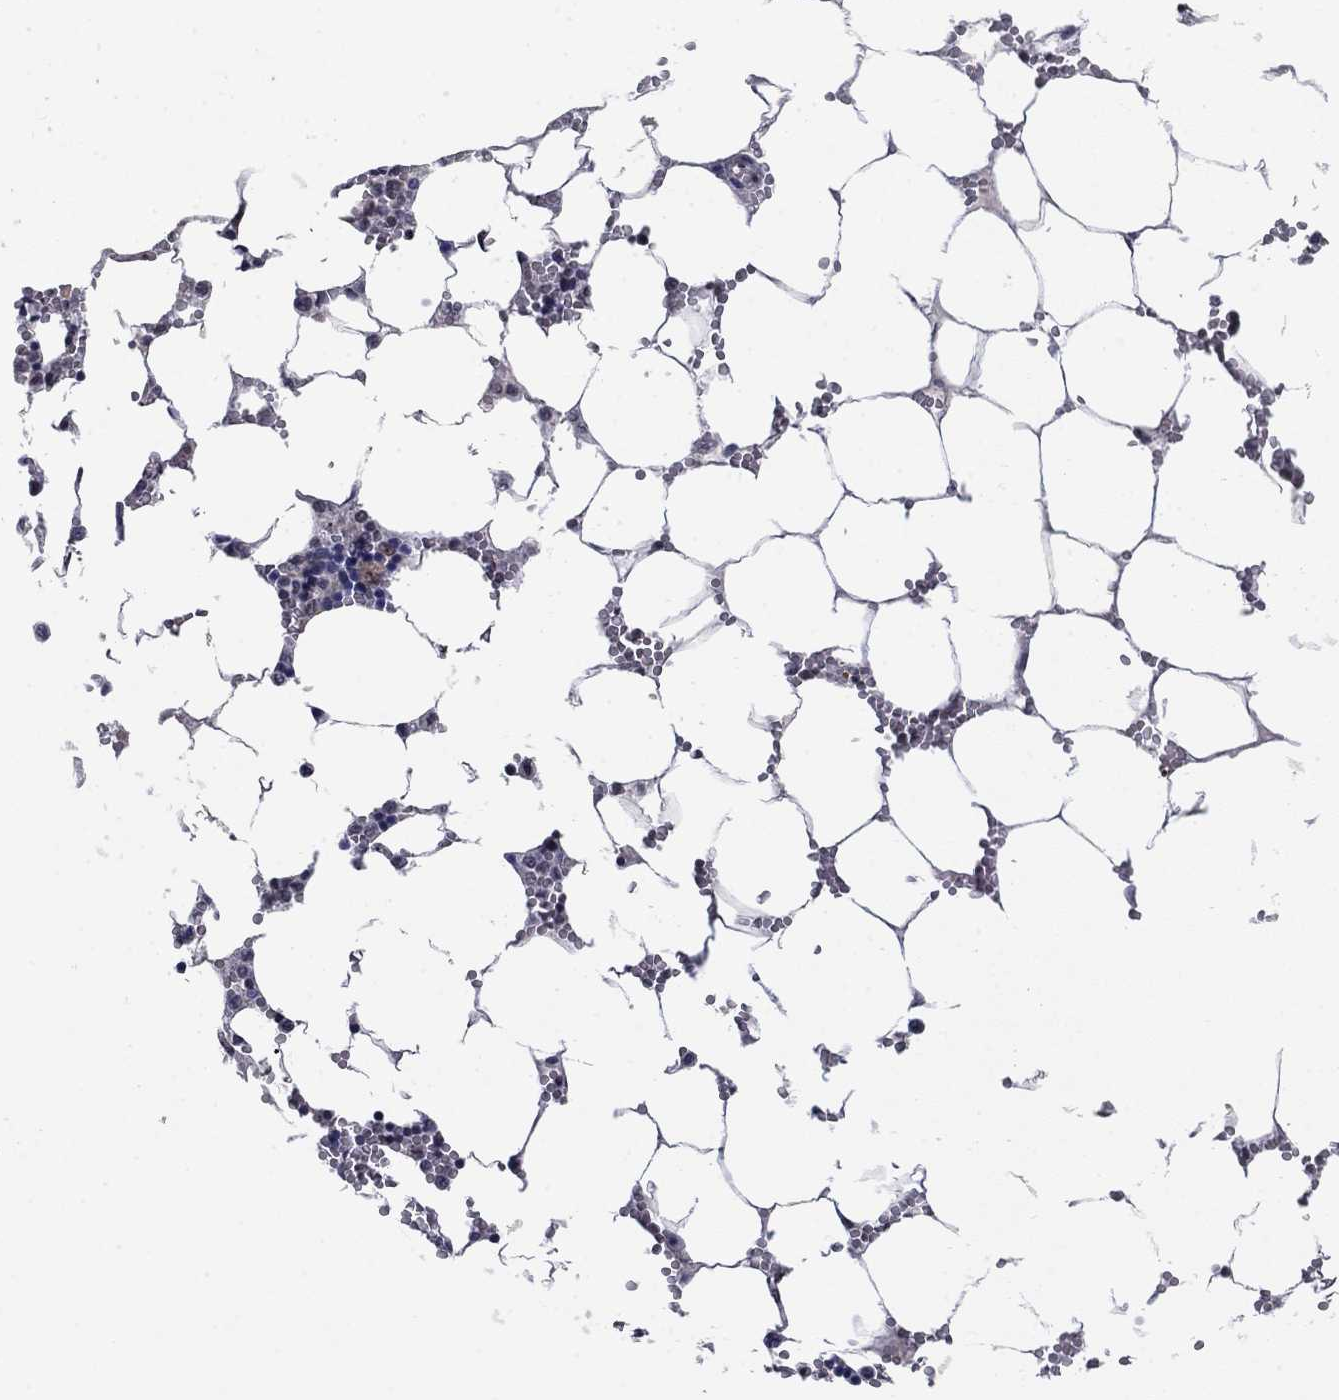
{"staining": {"intensity": "negative", "quantity": "none", "location": "none"}, "tissue": "bone marrow", "cell_type": "Hematopoietic cells", "image_type": "normal", "snomed": [{"axis": "morphology", "description": "Normal tissue, NOS"}, {"axis": "topography", "description": "Bone marrow"}], "caption": "High magnification brightfield microscopy of benign bone marrow stained with DAB (3,3'-diaminobenzidine) (brown) and counterstained with hematoxylin (blue): hematopoietic cells show no significant staining. (DAB immunohistochemistry (IHC), high magnification).", "gene": "GRIA3", "patient": {"sex": "female", "age": 64}}